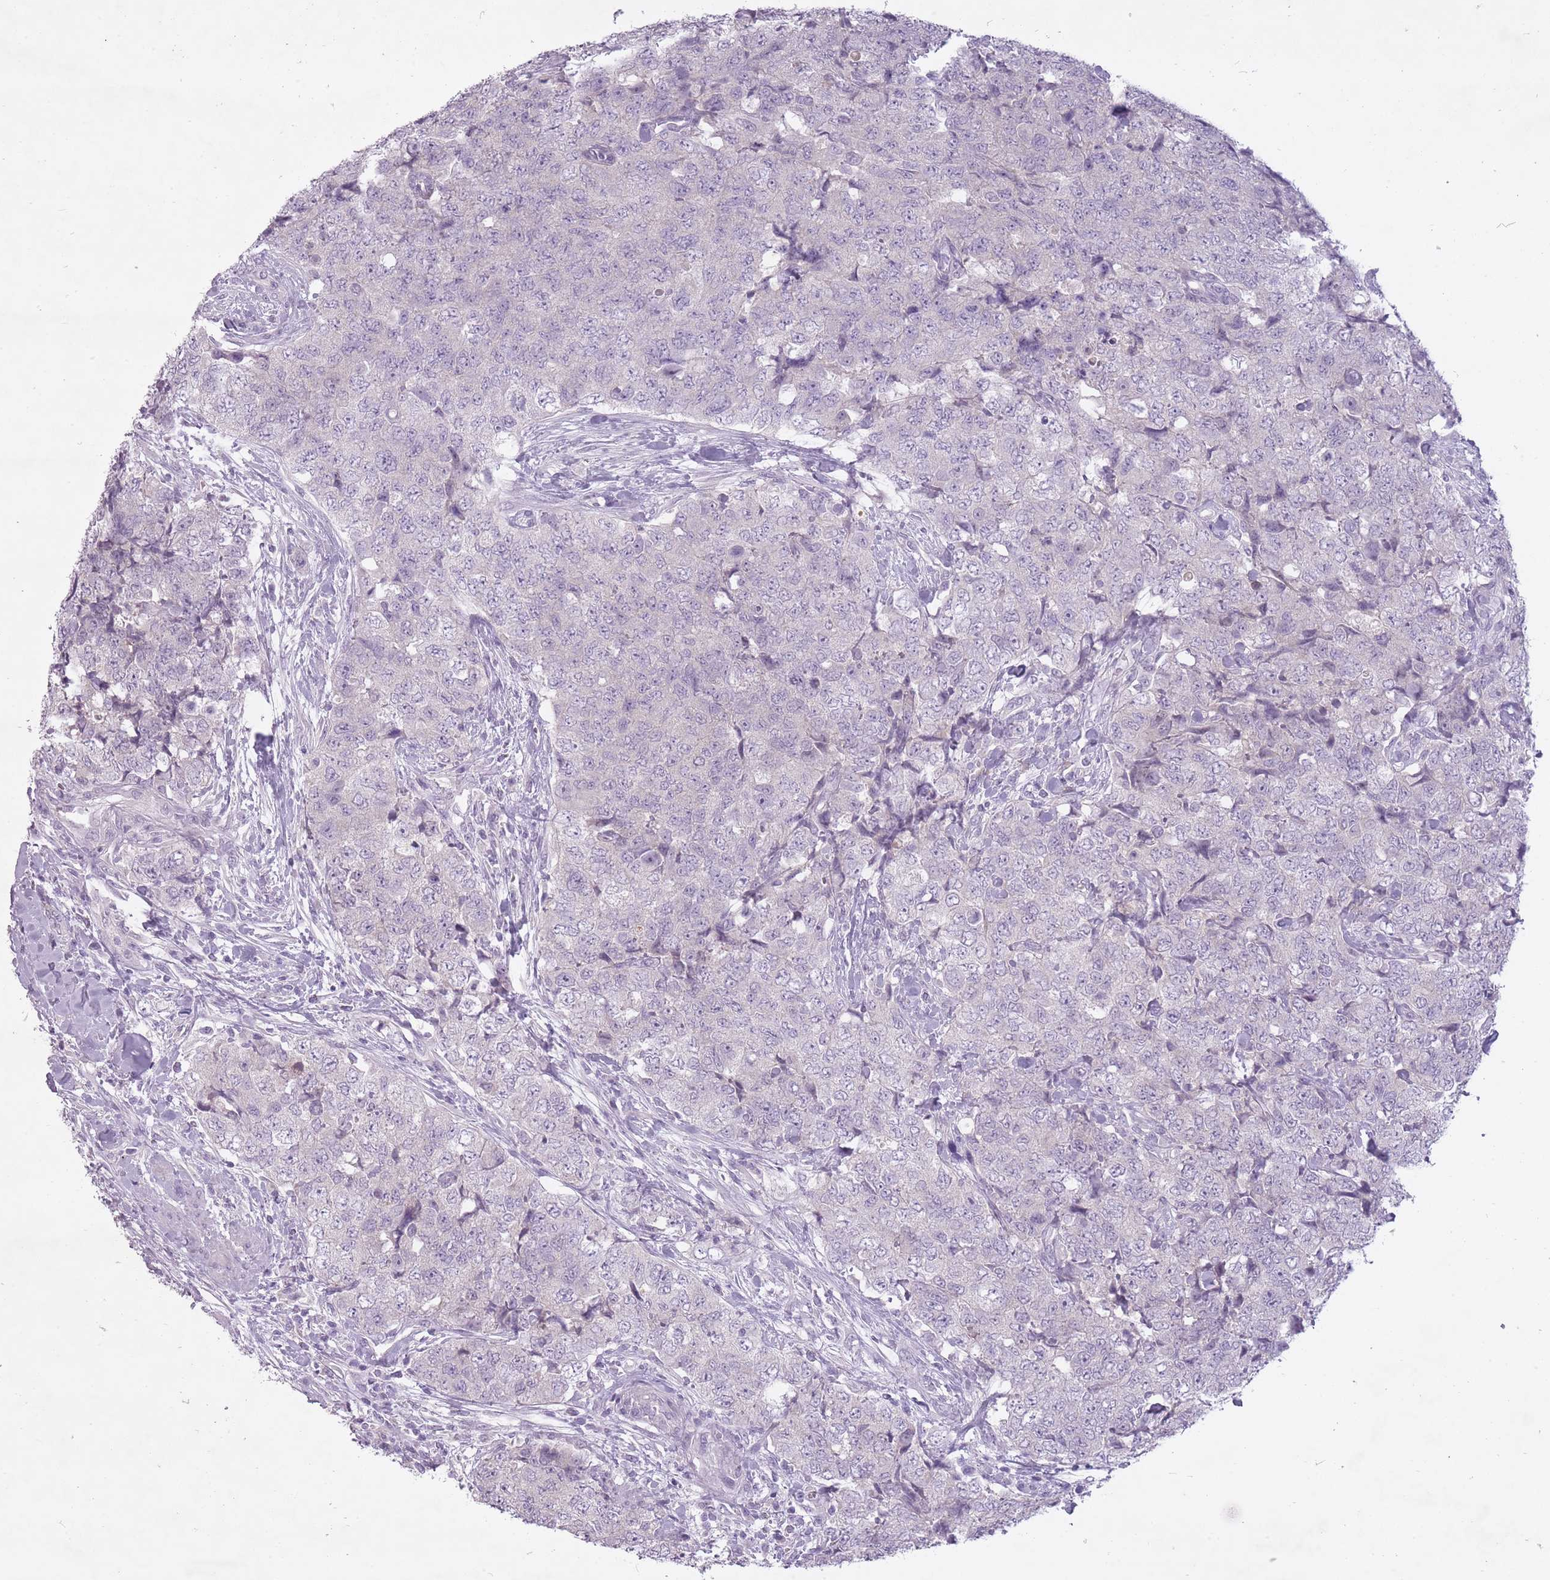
{"staining": {"intensity": "negative", "quantity": "none", "location": "none"}, "tissue": "urothelial cancer", "cell_type": "Tumor cells", "image_type": "cancer", "snomed": [{"axis": "morphology", "description": "Urothelial carcinoma, High grade"}, {"axis": "topography", "description": "Urinary bladder"}], "caption": "This histopathology image is of urothelial carcinoma (high-grade) stained with IHC to label a protein in brown with the nuclei are counter-stained blue. There is no positivity in tumor cells.", "gene": "FAM43B", "patient": {"sex": "female", "age": 78}}